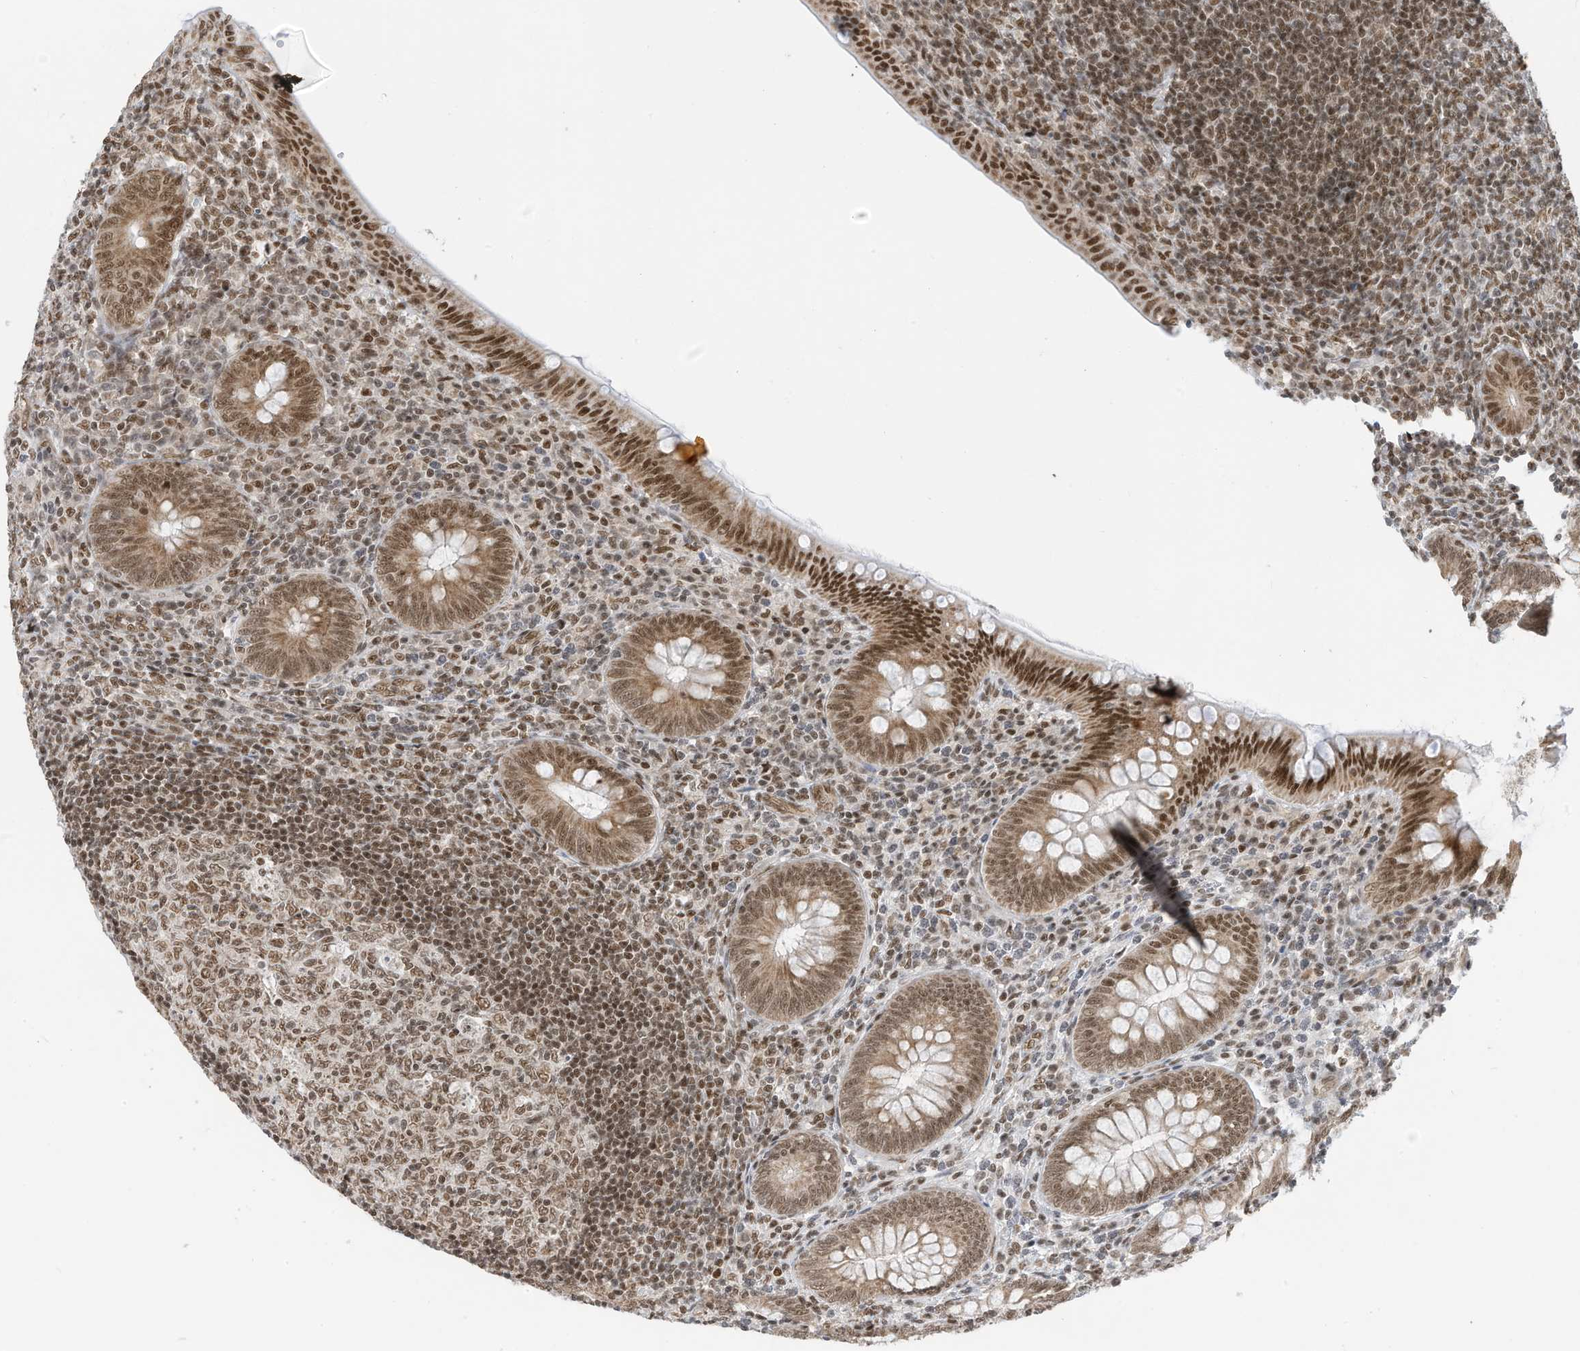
{"staining": {"intensity": "moderate", "quantity": ">75%", "location": "cytoplasmic/membranous,nuclear"}, "tissue": "appendix", "cell_type": "Glandular cells", "image_type": "normal", "snomed": [{"axis": "morphology", "description": "Normal tissue, NOS"}, {"axis": "topography", "description": "Appendix"}], "caption": "Normal appendix was stained to show a protein in brown. There is medium levels of moderate cytoplasmic/membranous,nuclear expression in approximately >75% of glandular cells. Using DAB (brown) and hematoxylin (blue) stains, captured at high magnification using brightfield microscopy.", "gene": "AURKAIP1", "patient": {"sex": "male", "age": 14}}